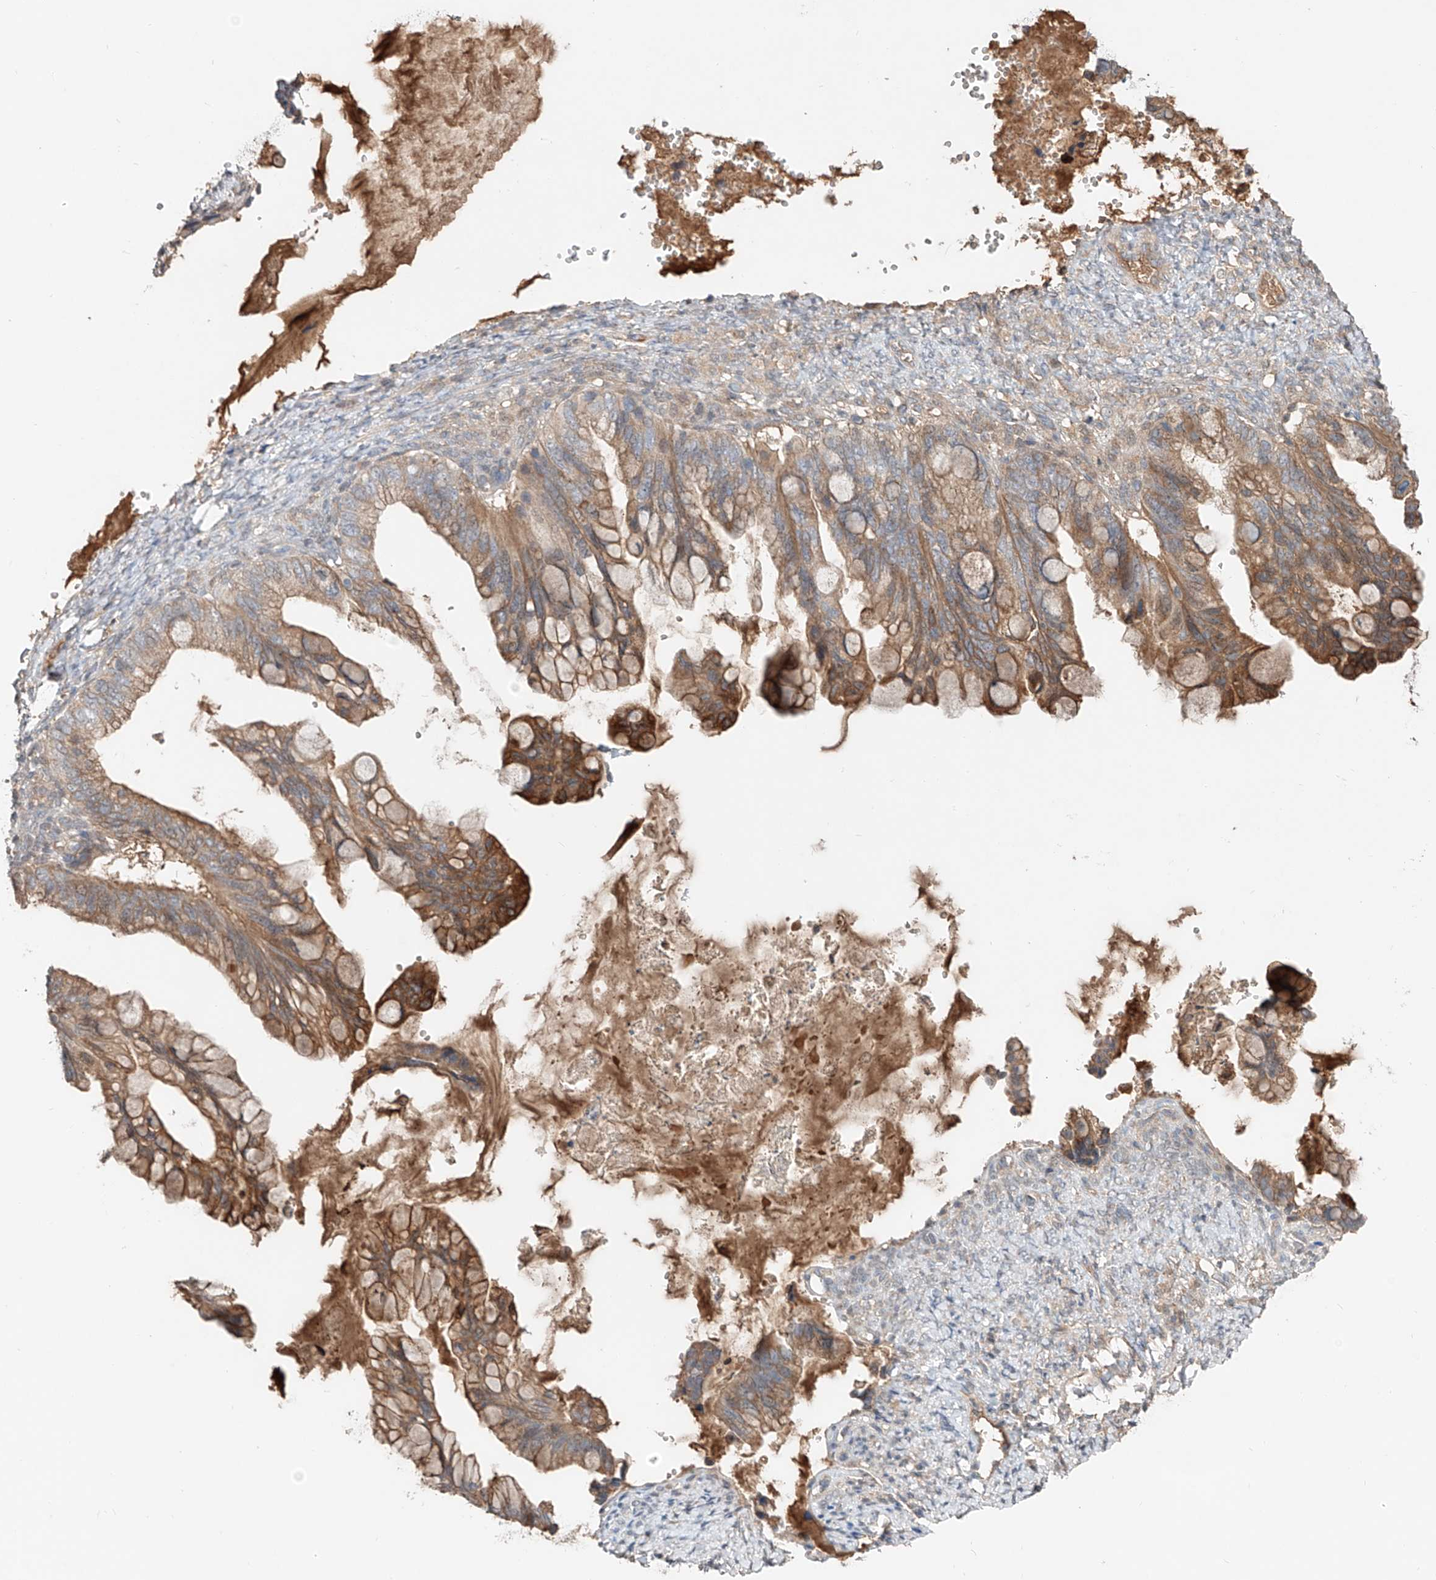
{"staining": {"intensity": "moderate", "quantity": ">75%", "location": "cytoplasmic/membranous"}, "tissue": "ovarian cancer", "cell_type": "Tumor cells", "image_type": "cancer", "snomed": [{"axis": "morphology", "description": "Cystadenocarcinoma, mucinous, NOS"}, {"axis": "topography", "description": "Ovary"}], "caption": "Immunohistochemical staining of human ovarian cancer shows moderate cytoplasmic/membranous protein staining in approximately >75% of tumor cells.", "gene": "ERO1A", "patient": {"sex": "female", "age": 36}}